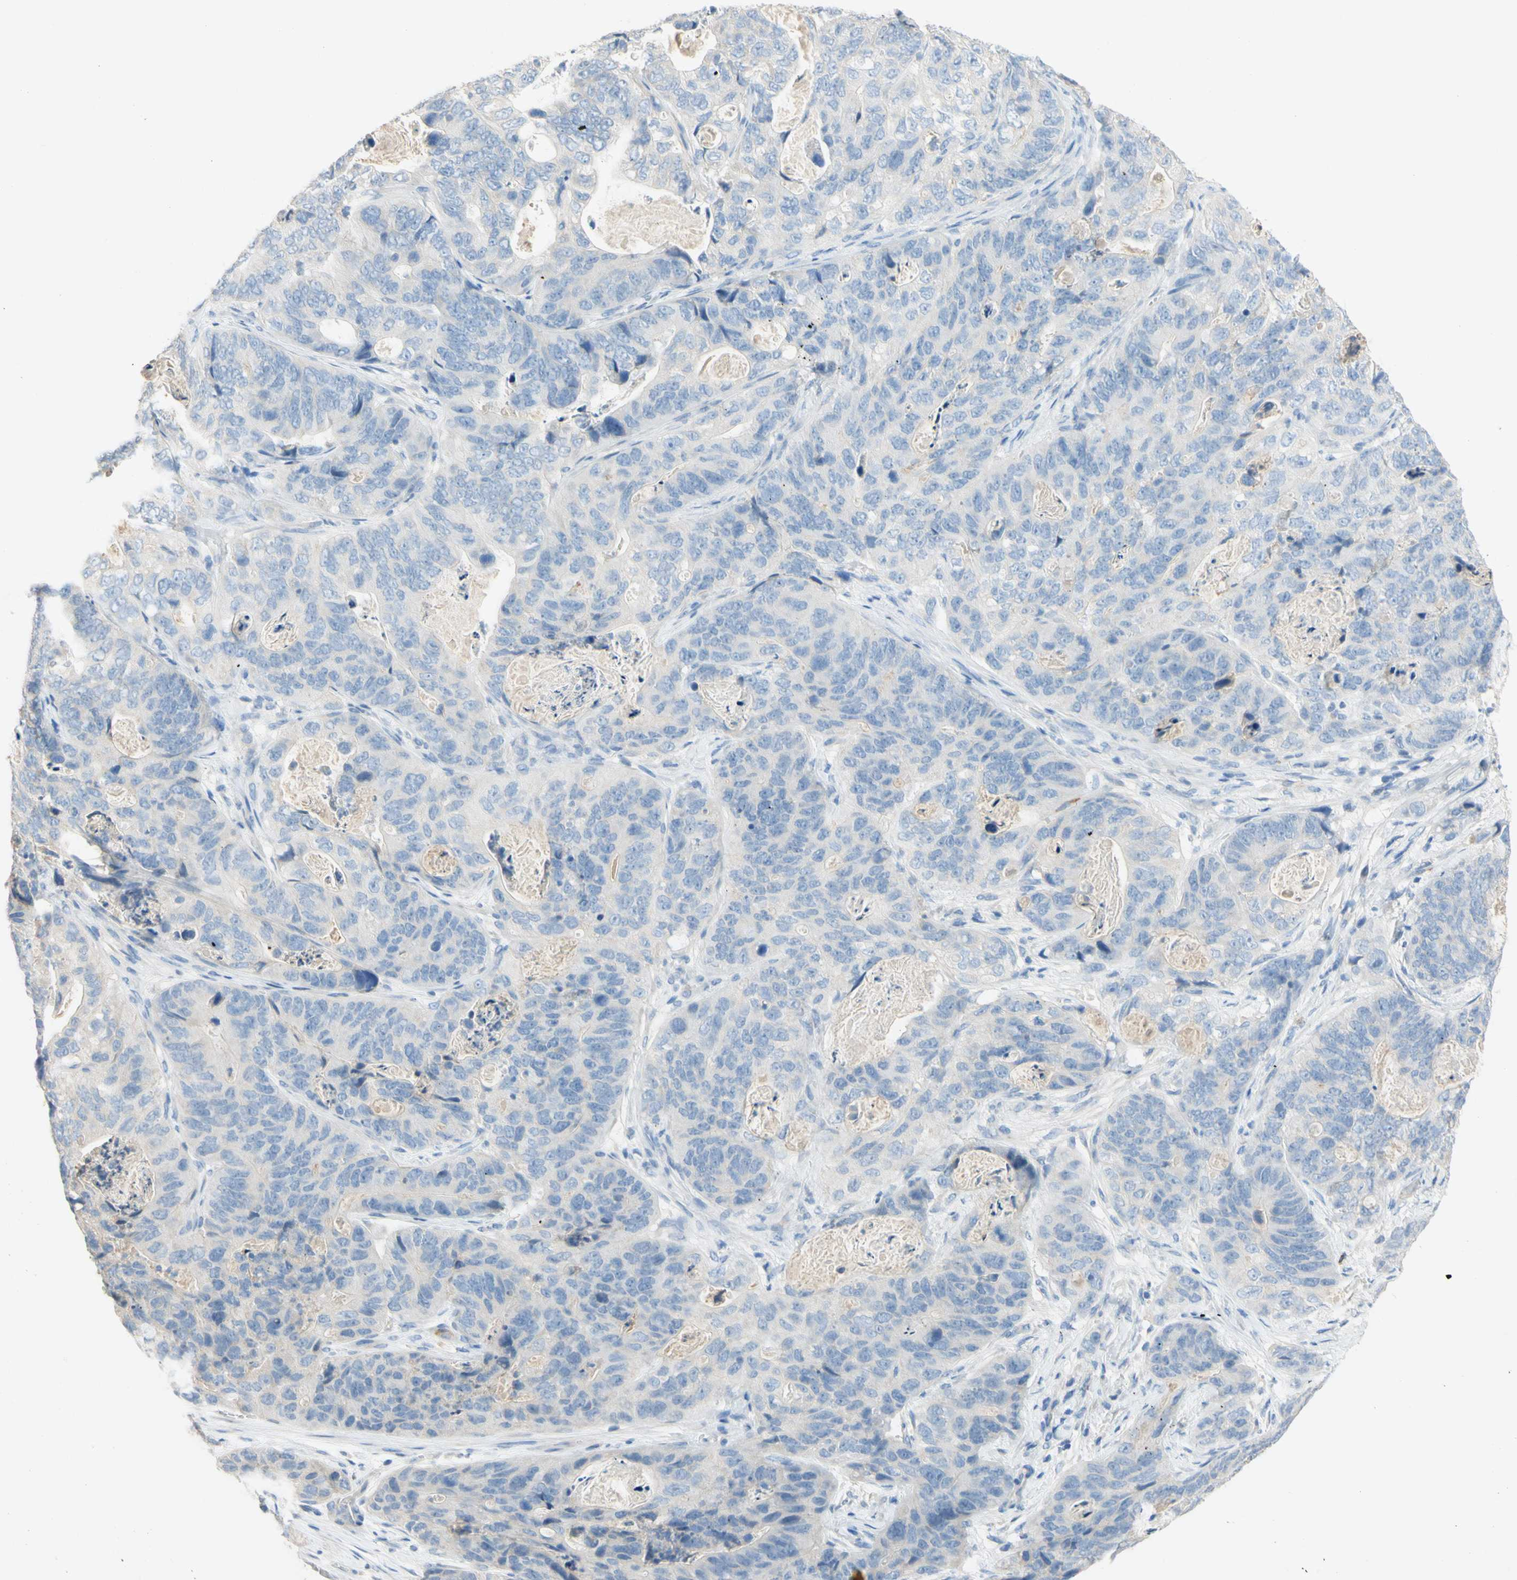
{"staining": {"intensity": "negative", "quantity": "none", "location": "none"}, "tissue": "stomach cancer", "cell_type": "Tumor cells", "image_type": "cancer", "snomed": [{"axis": "morphology", "description": "Adenocarcinoma, NOS"}, {"axis": "topography", "description": "Stomach"}], "caption": "Protein analysis of adenocarcinoma (stomach) displays no significant staining in tumor cells.", "gene": "PACSIN1", "patient": {"sex": "female", "age": 89}}